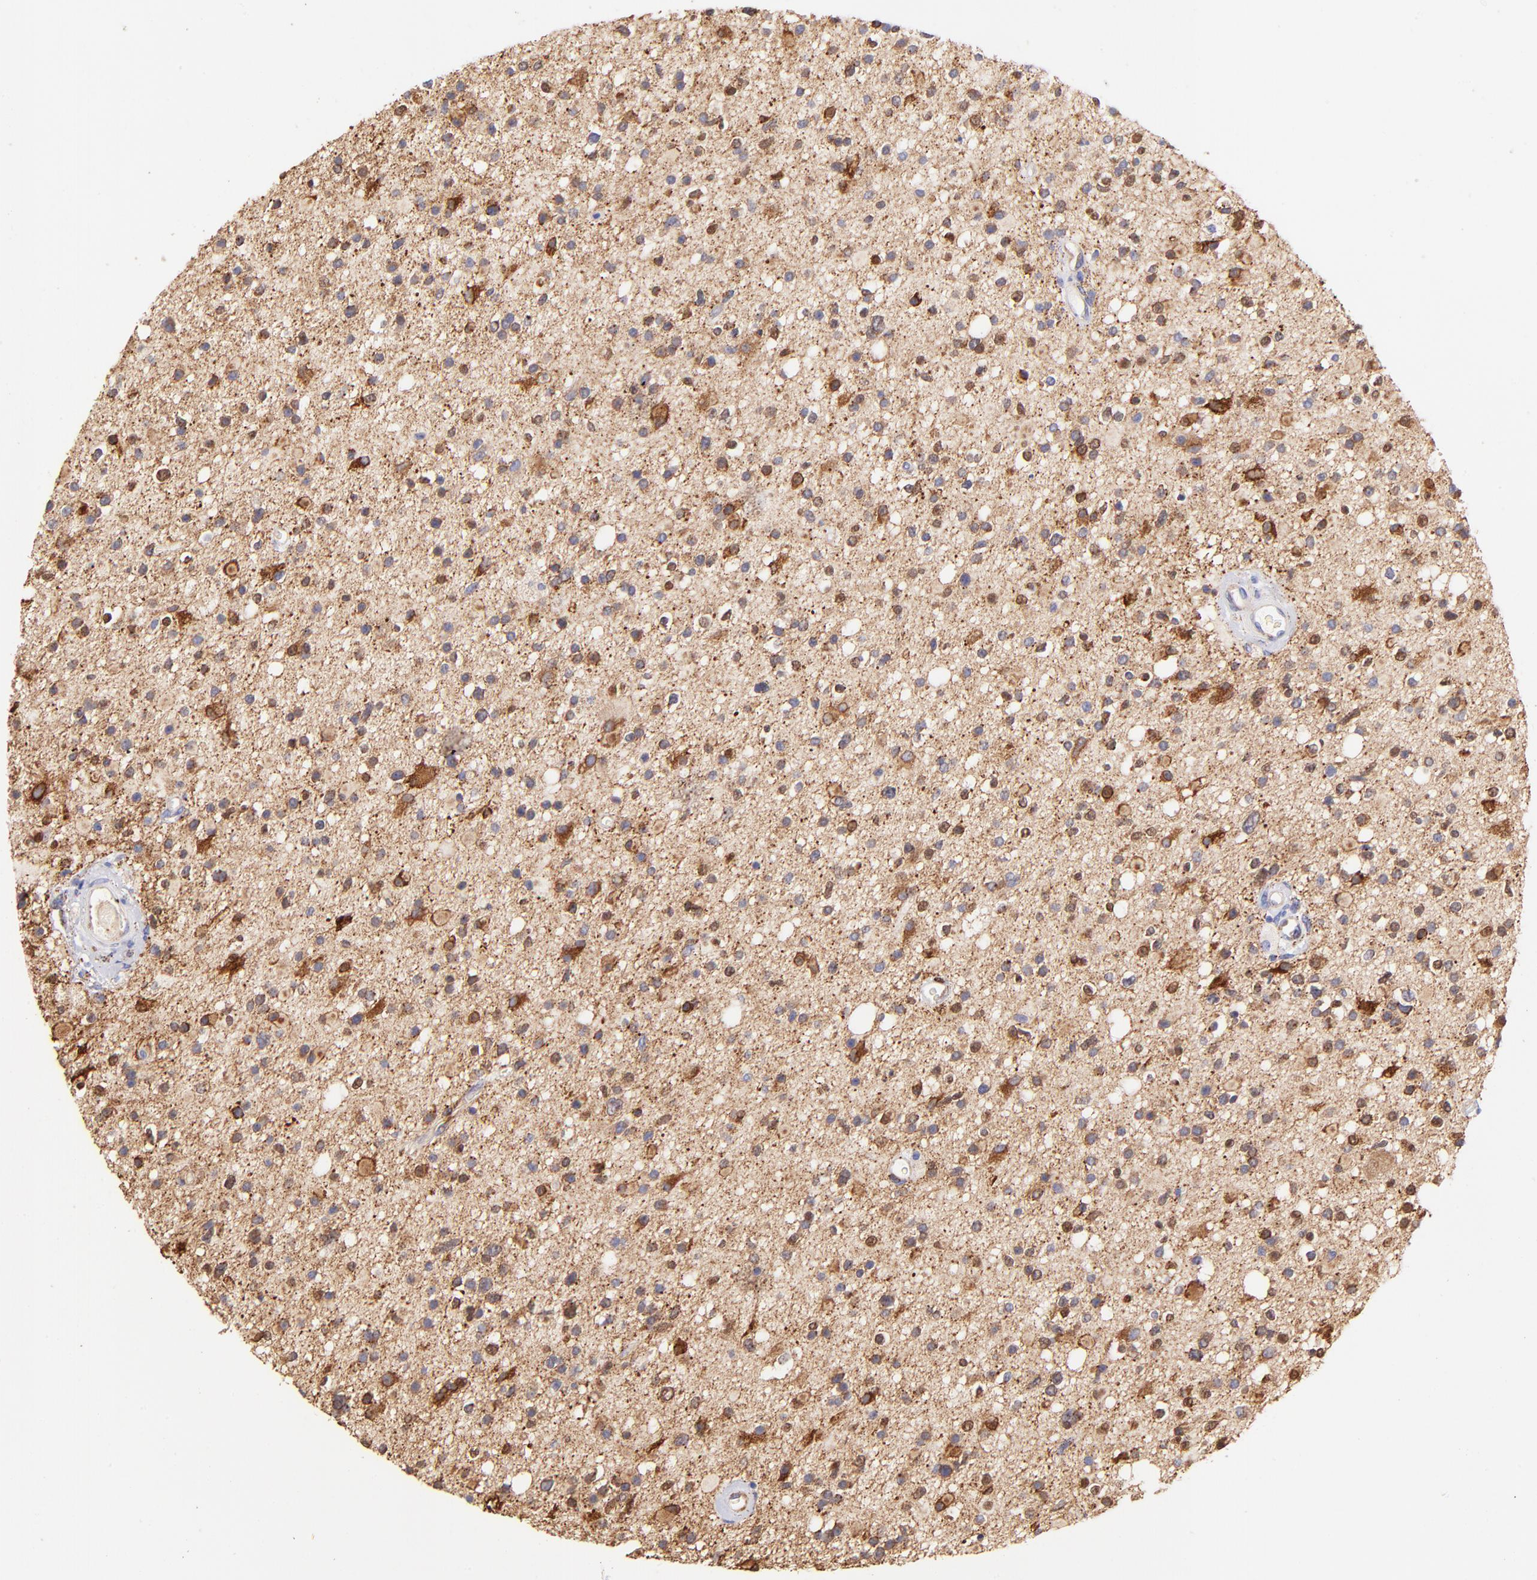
{"staining": {"intensity": "strong", "quantity": "<25%", "location": "cytoplasmic/membranous"}, "tissue": "glioma", "cell_type": "Tumor cells", "image_type": "cancer", "snomed": [{"axis": "morphology", "description": "Glioma, malignant, High grade"}, {"axis": "topography", "description": "Brain"}], "caption": "Immunohistochemistry (IHC) photomicrograph of neoplastic tissue: high-grade glioma (malignant) stained using immunohistochemistry demonstrates medium levels of strong protein expression localized specifically in the cytoplasmic/membranous of tumor cells, appearing as a cytoplasmic/membranous brown color.", "gene": "SPARC", "patient": {"sex": "male", "age": 33}}